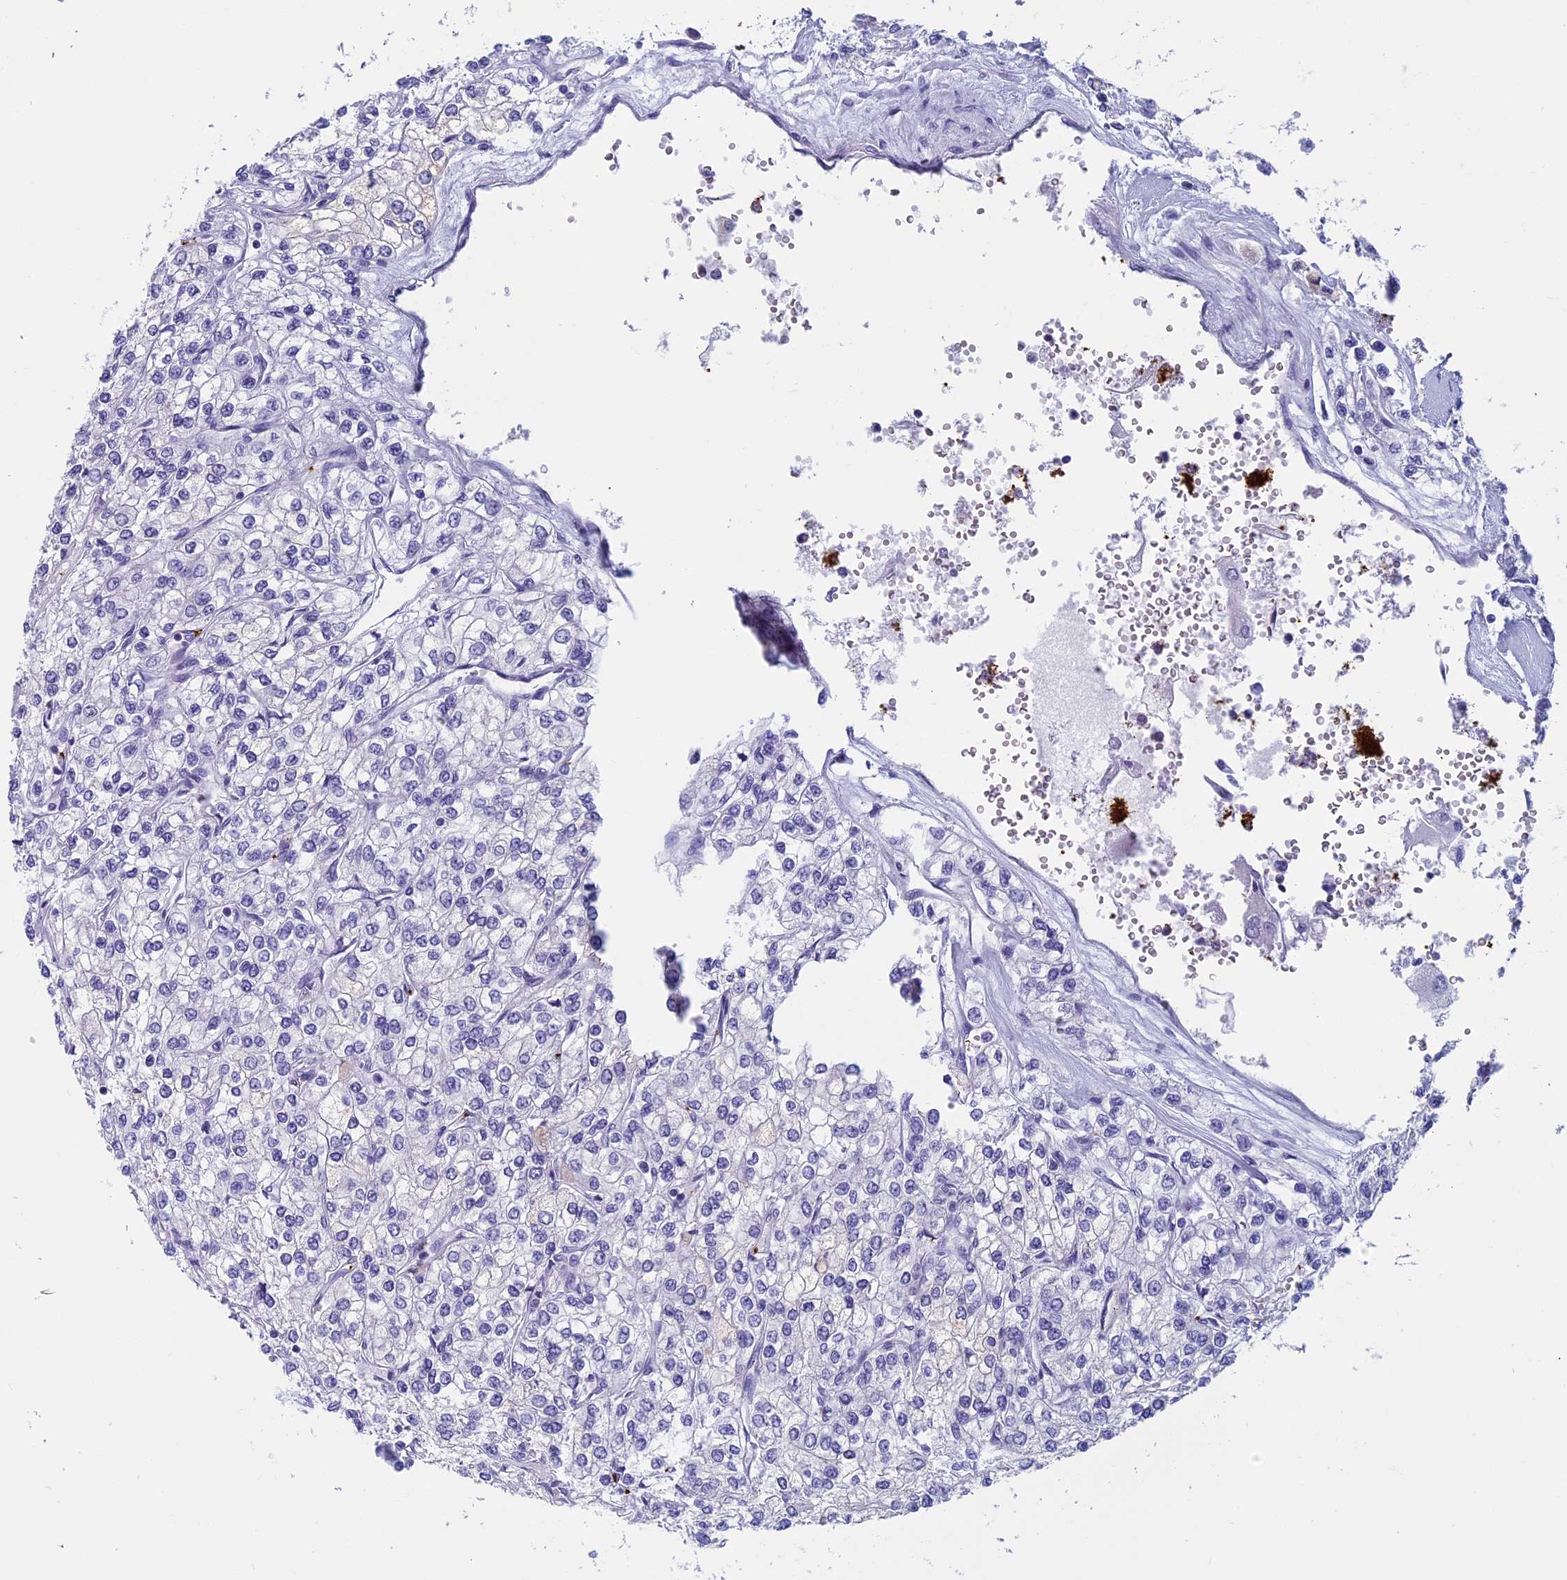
{"staining": {"intensity": "negative", "quantity": "none", "location": "none"}, "tissue": "renal cancer", "cell_type": "Tumor cells", "image_type": "cancer", "snomed": [{"axis": "morphology", "description": "Adenocarcinoma, NOS"}, {"axis": "topography", "description": "Kidney"}], "caption": "DAB (3,3'-diaminobenzidine) immunohistochemical staining of human renal adenocarcinoma demonstrates no significant positivity in tumor cells. (DAB (3,3'-diaminobenzidine) immunohistochemistry (IHC) visualized using brightfield microscopy, high magnification).", "gene": "AIFM2", "patient": {"sex": "male", "age": 80}}